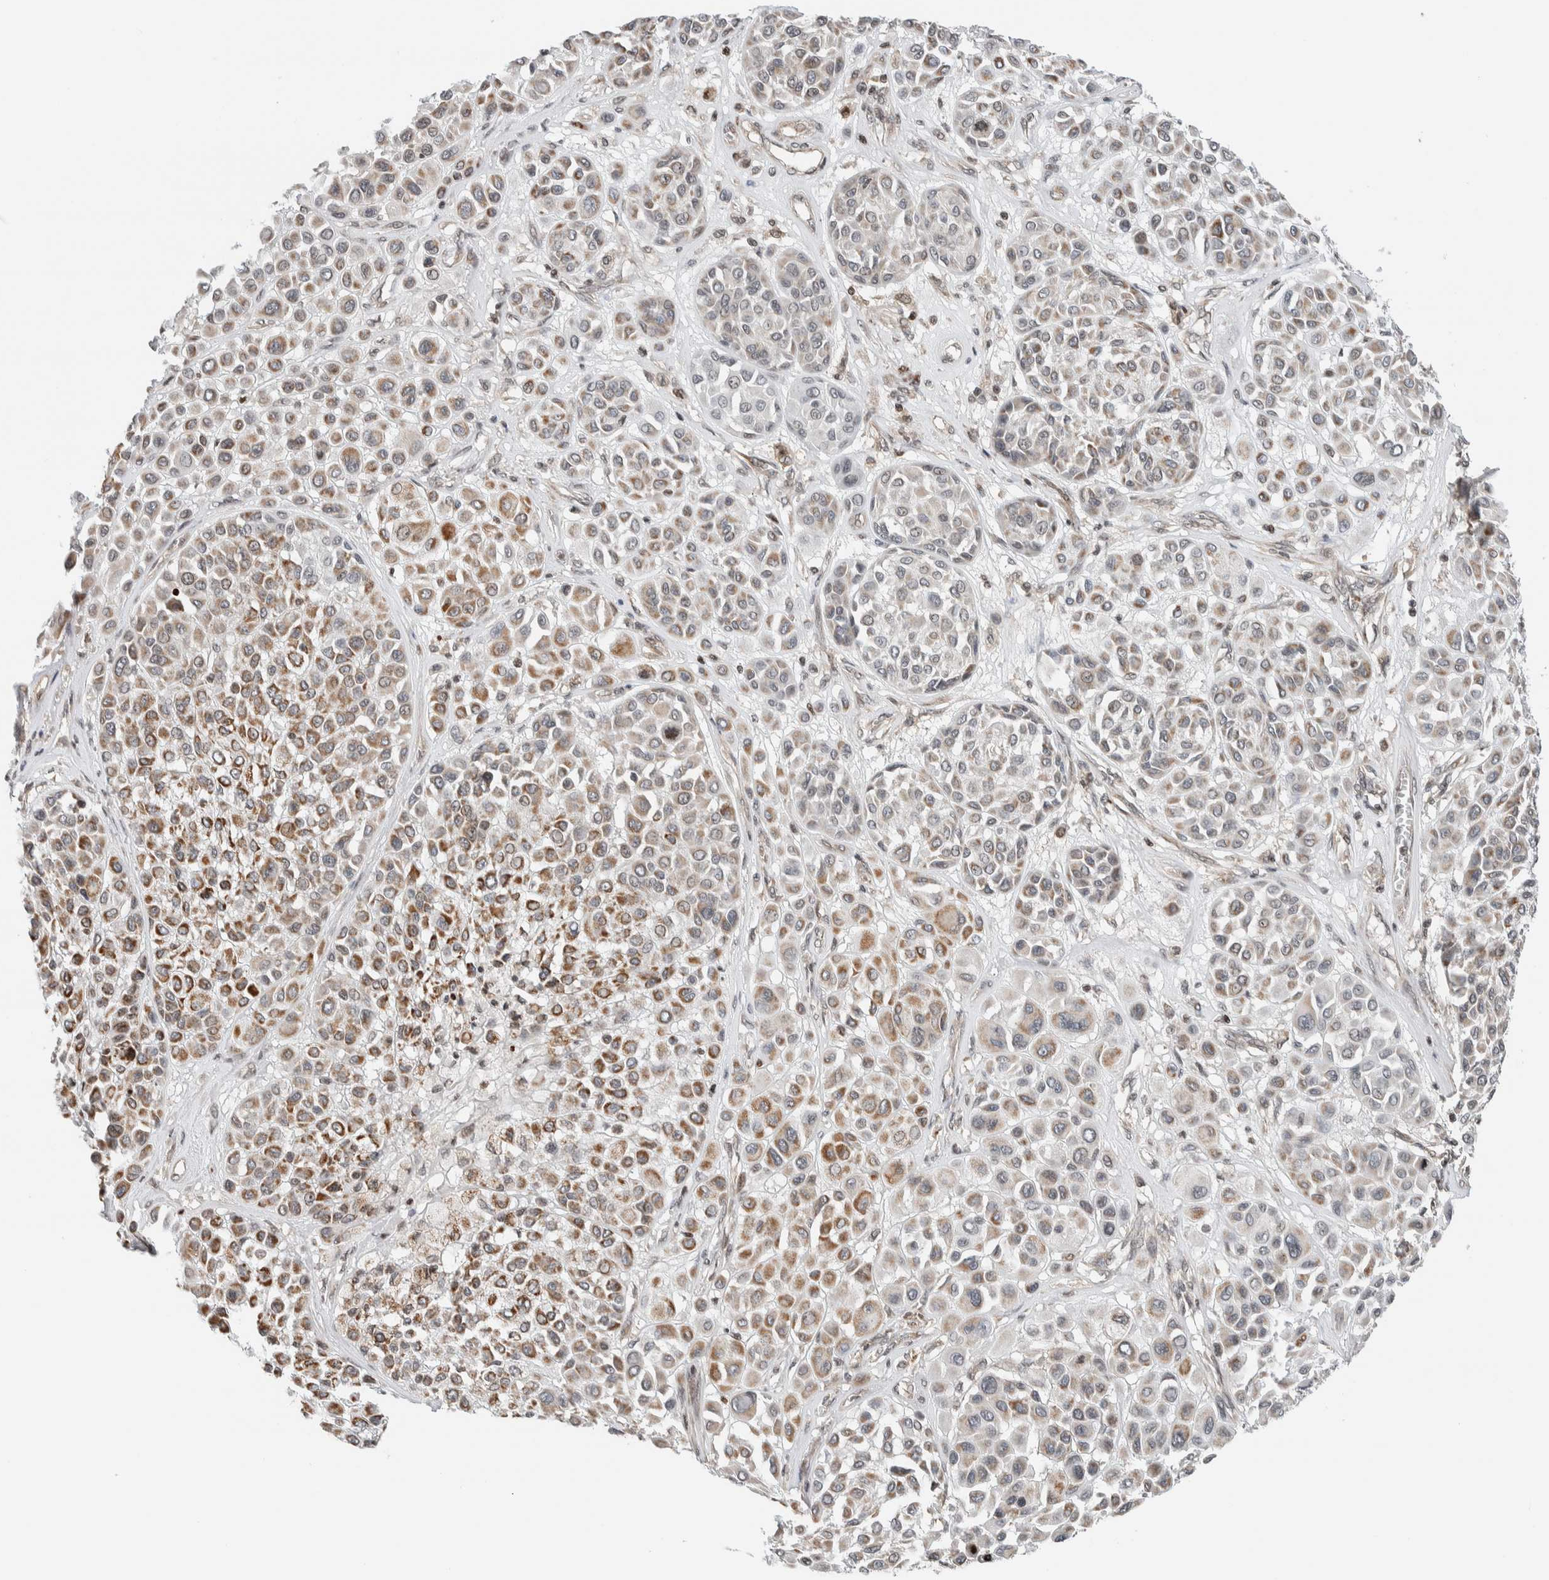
{"staining": {"intensity": "moderate", "quantity": "25%-75%", "location": "cytoplasmic/membranous"}, "tissue": "melanoma", "cell_type": "Tumor cells", "image_type": "cancer", "snomed": [{"axis": "morphology", "description": "Malignant melanoma, Metastatic site"}, {"axis": "topography", "description": "Soft tissue"}], "caption": "Moderate cytoplasmic/membranous expression for a protein is present in about 25%-75% of tumor cells of malignant melanoma (metastatic site) using immunohistochemistry (IHC).", "gene": "NPLOC4", "patient": {"sex": "male", "age": 41}}